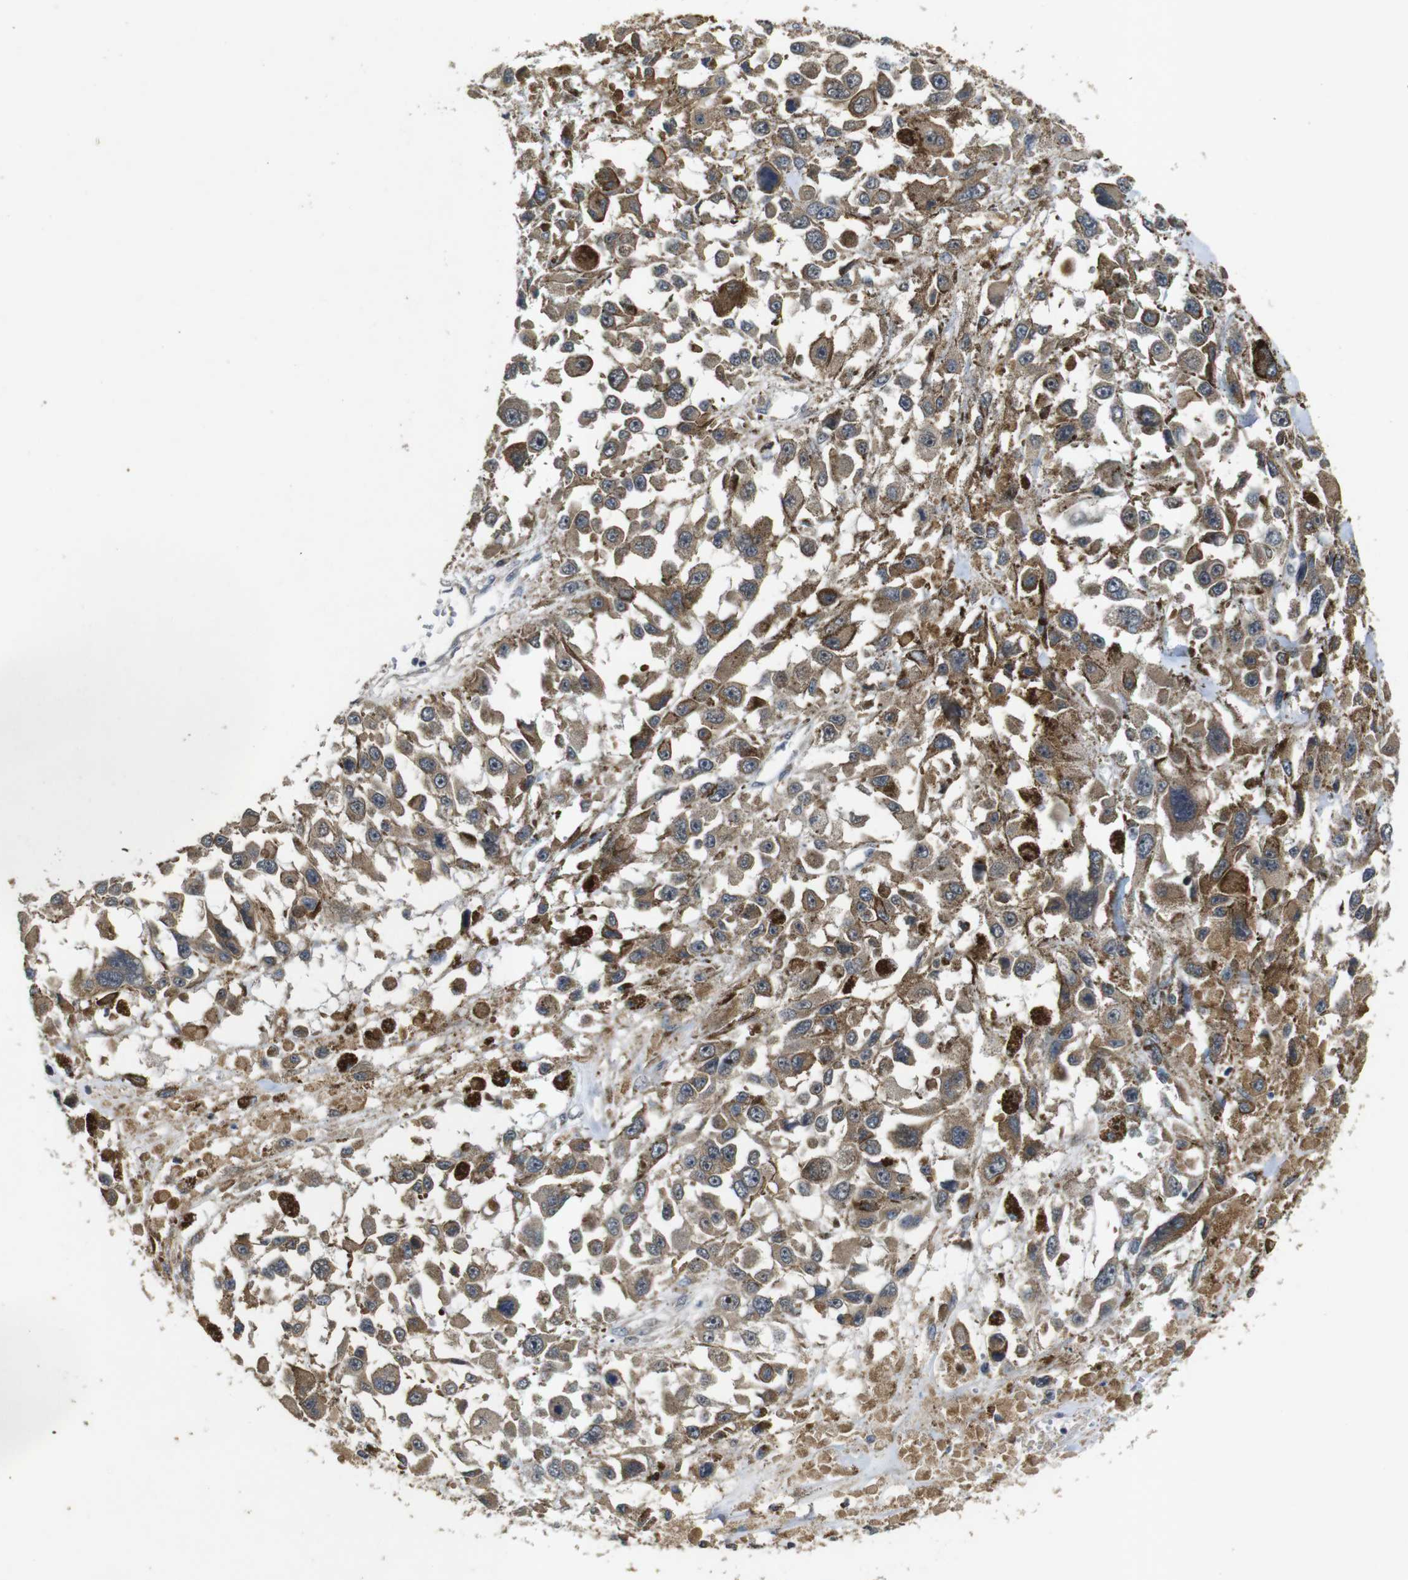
{"staining": {"intensity": "moderate", "quantity": ">75%", "location": "cytoplasmic/membranous"}, "tissue": "melanoma", "cell_type": "Tumor cells", "image_type": "cancer", "snomed": [{"axis": "morphology", "description": "Malignant melanoma, Metastatic site"}, {"axis": "topography", "description": "Lymph node"}], "caption": "Tumor cells reveal medium levels of moderate cytoplasmic/membranous positivity in approximately >75% of cells in malignant melanoma (metastatic site). The staining was performed using DAB (3,3'-diaminobenzidine) to visualize the protein expression in brown, while the nuclei were stained in blue with hematoxylin (Magnification: 20x).", "gene": "MAGI2", "patient": {"sex": "male", "age": 59}}